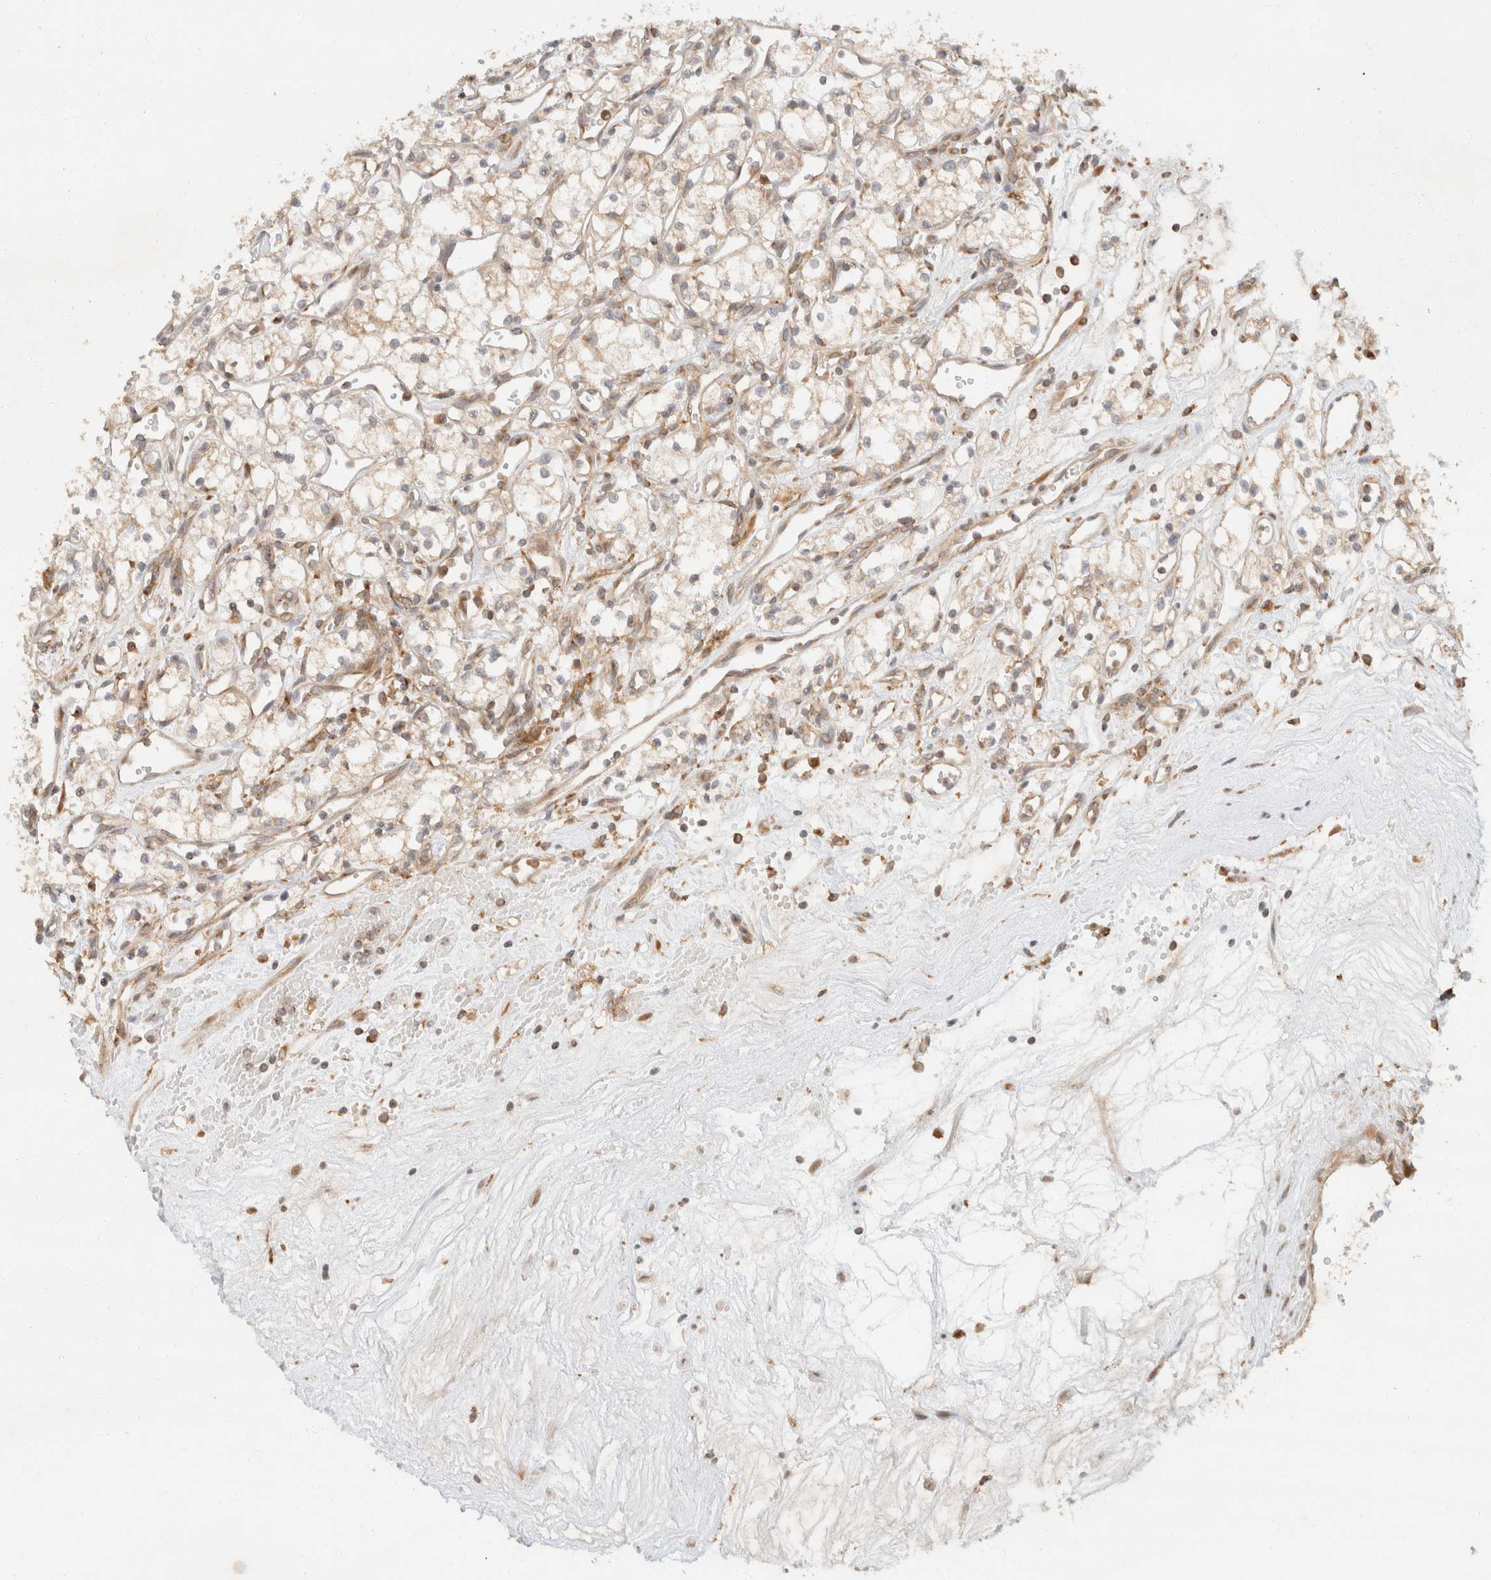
{"staining": {"intensity": "weak", "quantity": "<25%", "location": "cytoplasmic/membranous"}, "tissue": "renal cancer", "cell_type": "Tumor cells", "image_type": "cancer", "snomed": [{"axis": "morphology", "description": "Adenocarcinoma, NOS"}, {"axis": "topography", "description": "Kidney"}], "caption": "DAB immunohistochemical staining of human adenocarcinoma (renal) exhibits no significant staining in tumor cells.", "gene": "TACC1", "patient": {"sex": "male", "age": 59}}